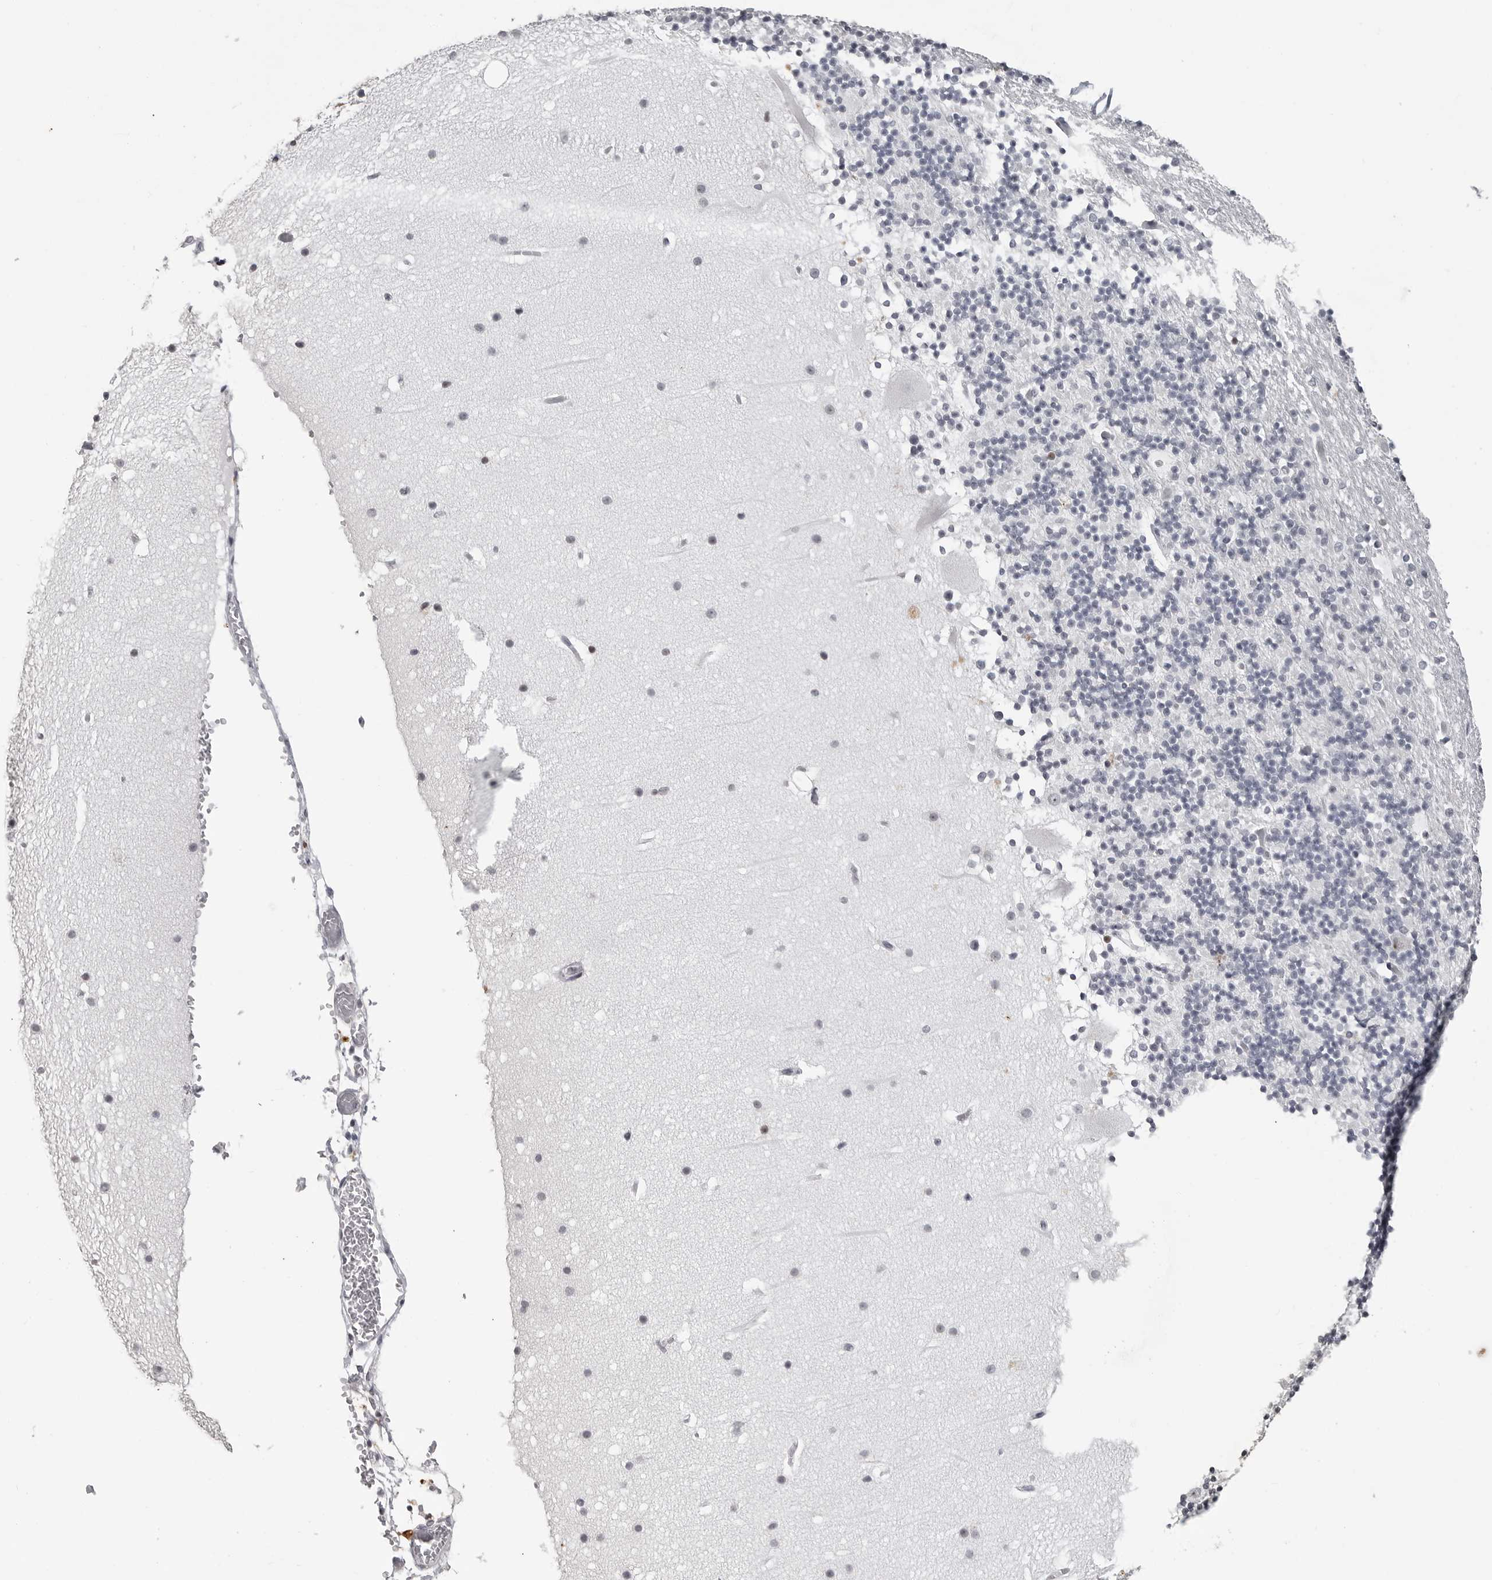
{"staining": {"intensity": "negative", "quantity": "none", "location": "none"}, "tissue": "cerebellum", "cell_type": "Cells in granular layer", "image_type": "normal", "snomed": [{"axis": "morphology", "description": "Normal tissue, NOS"}, {"axis": "topography", "description": "Cerebellum"}], "caption": "Immunohistochemistry of benign cerebellum reveals no staining in cells in granular layer.", "gene": "DDX54", "patient": {"sex": "male", "age": 57}}